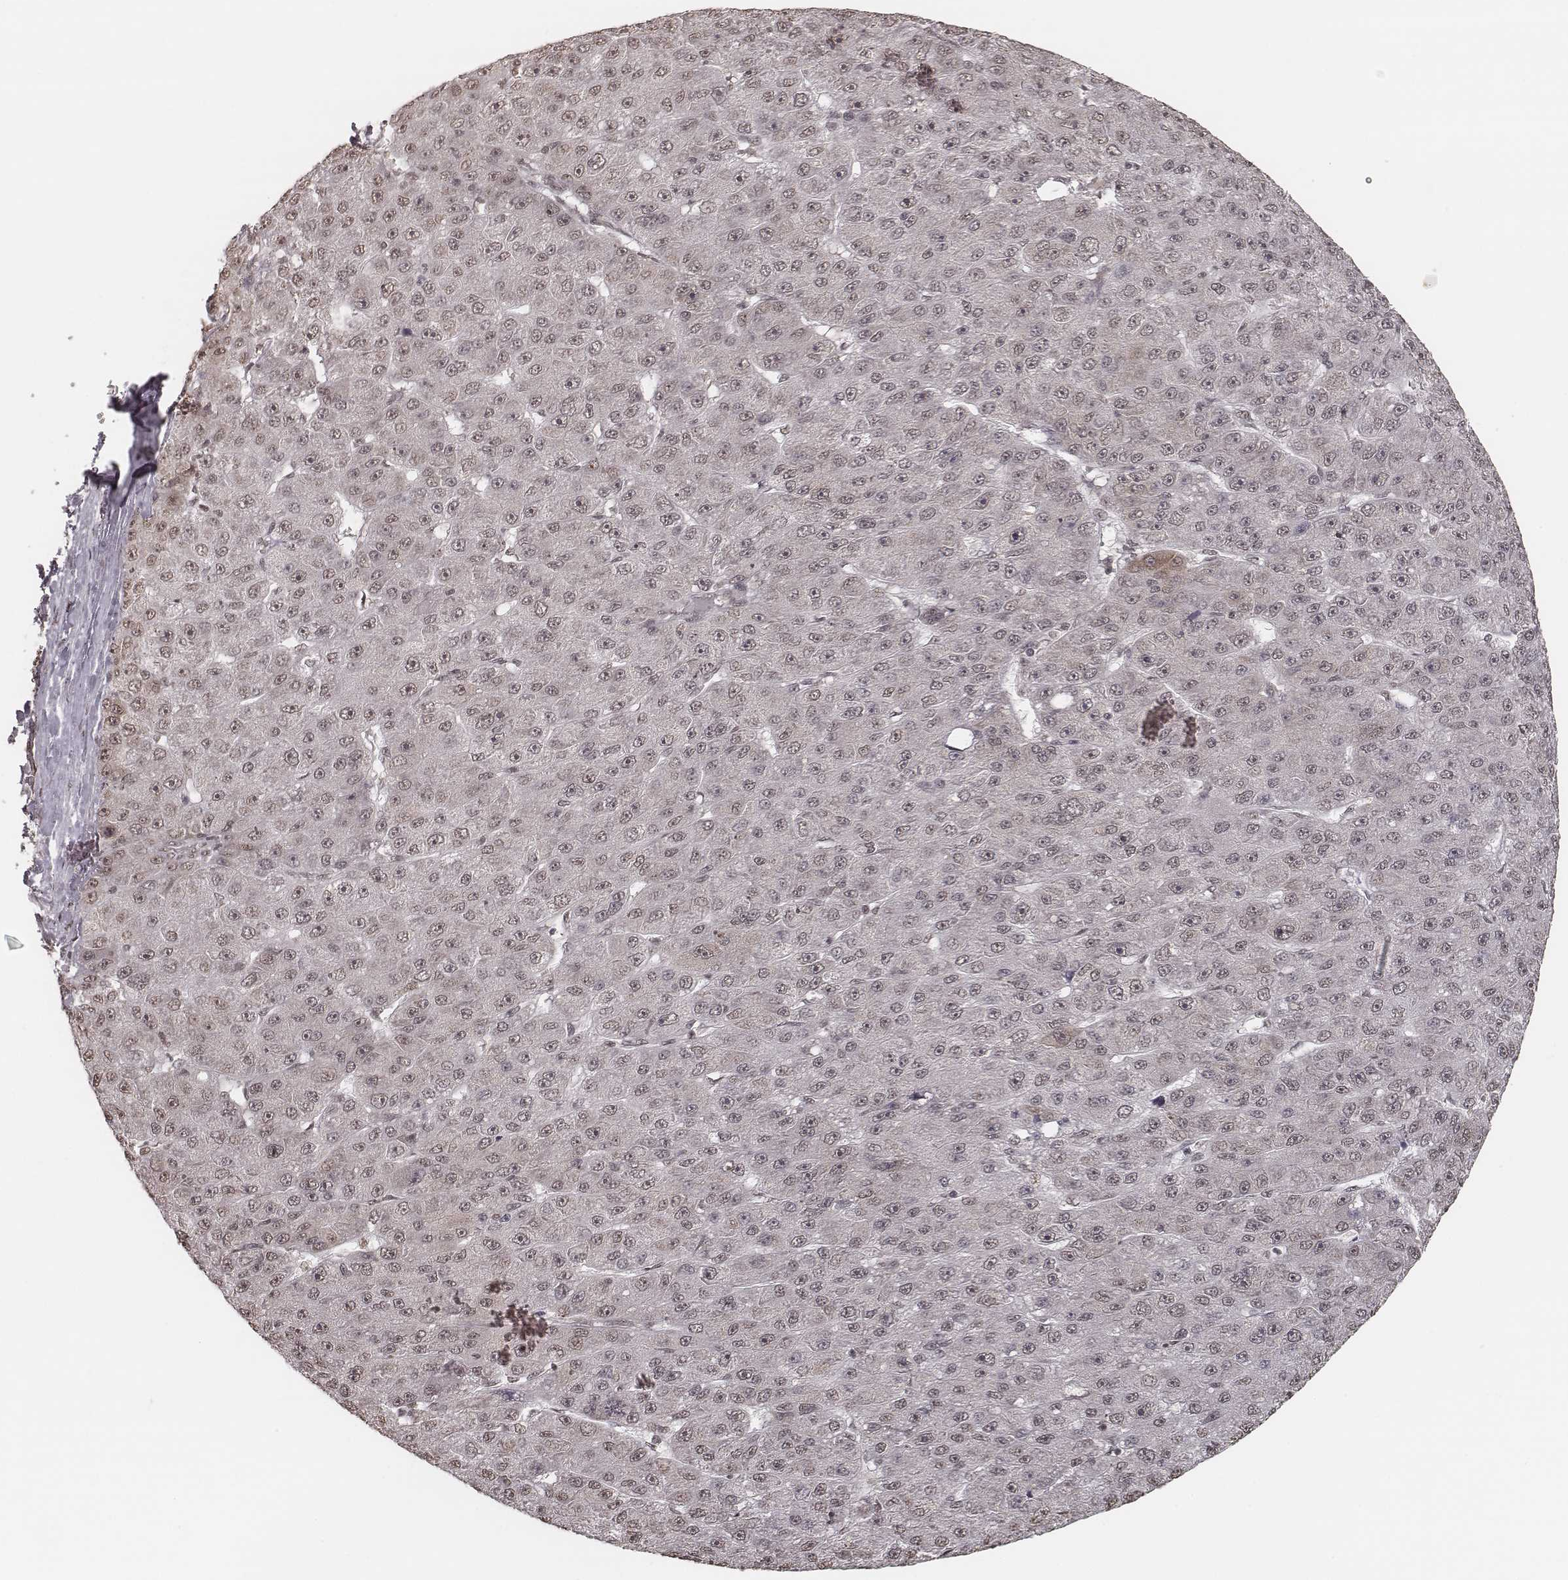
{"staining": {"intensity": "weak", "quantity": ">75%", "location": "cytoplasmic/membranous,nuclear"}, "tissue": "liver cancer", "cell_type": "Tumor cells", "image_type": "cancer", "snomed": [{"axis": "morphology", "description": "Carcinoma, Hepatocellular, NOS"}, {"axis": "topography", "description": "Liver"}], "caption": "Human liver cancer stained with a protein marker demonstrates weak staining in tumor cells.", "gene": "HMGA2", "patient": {"sex": "male", "age": 67}}